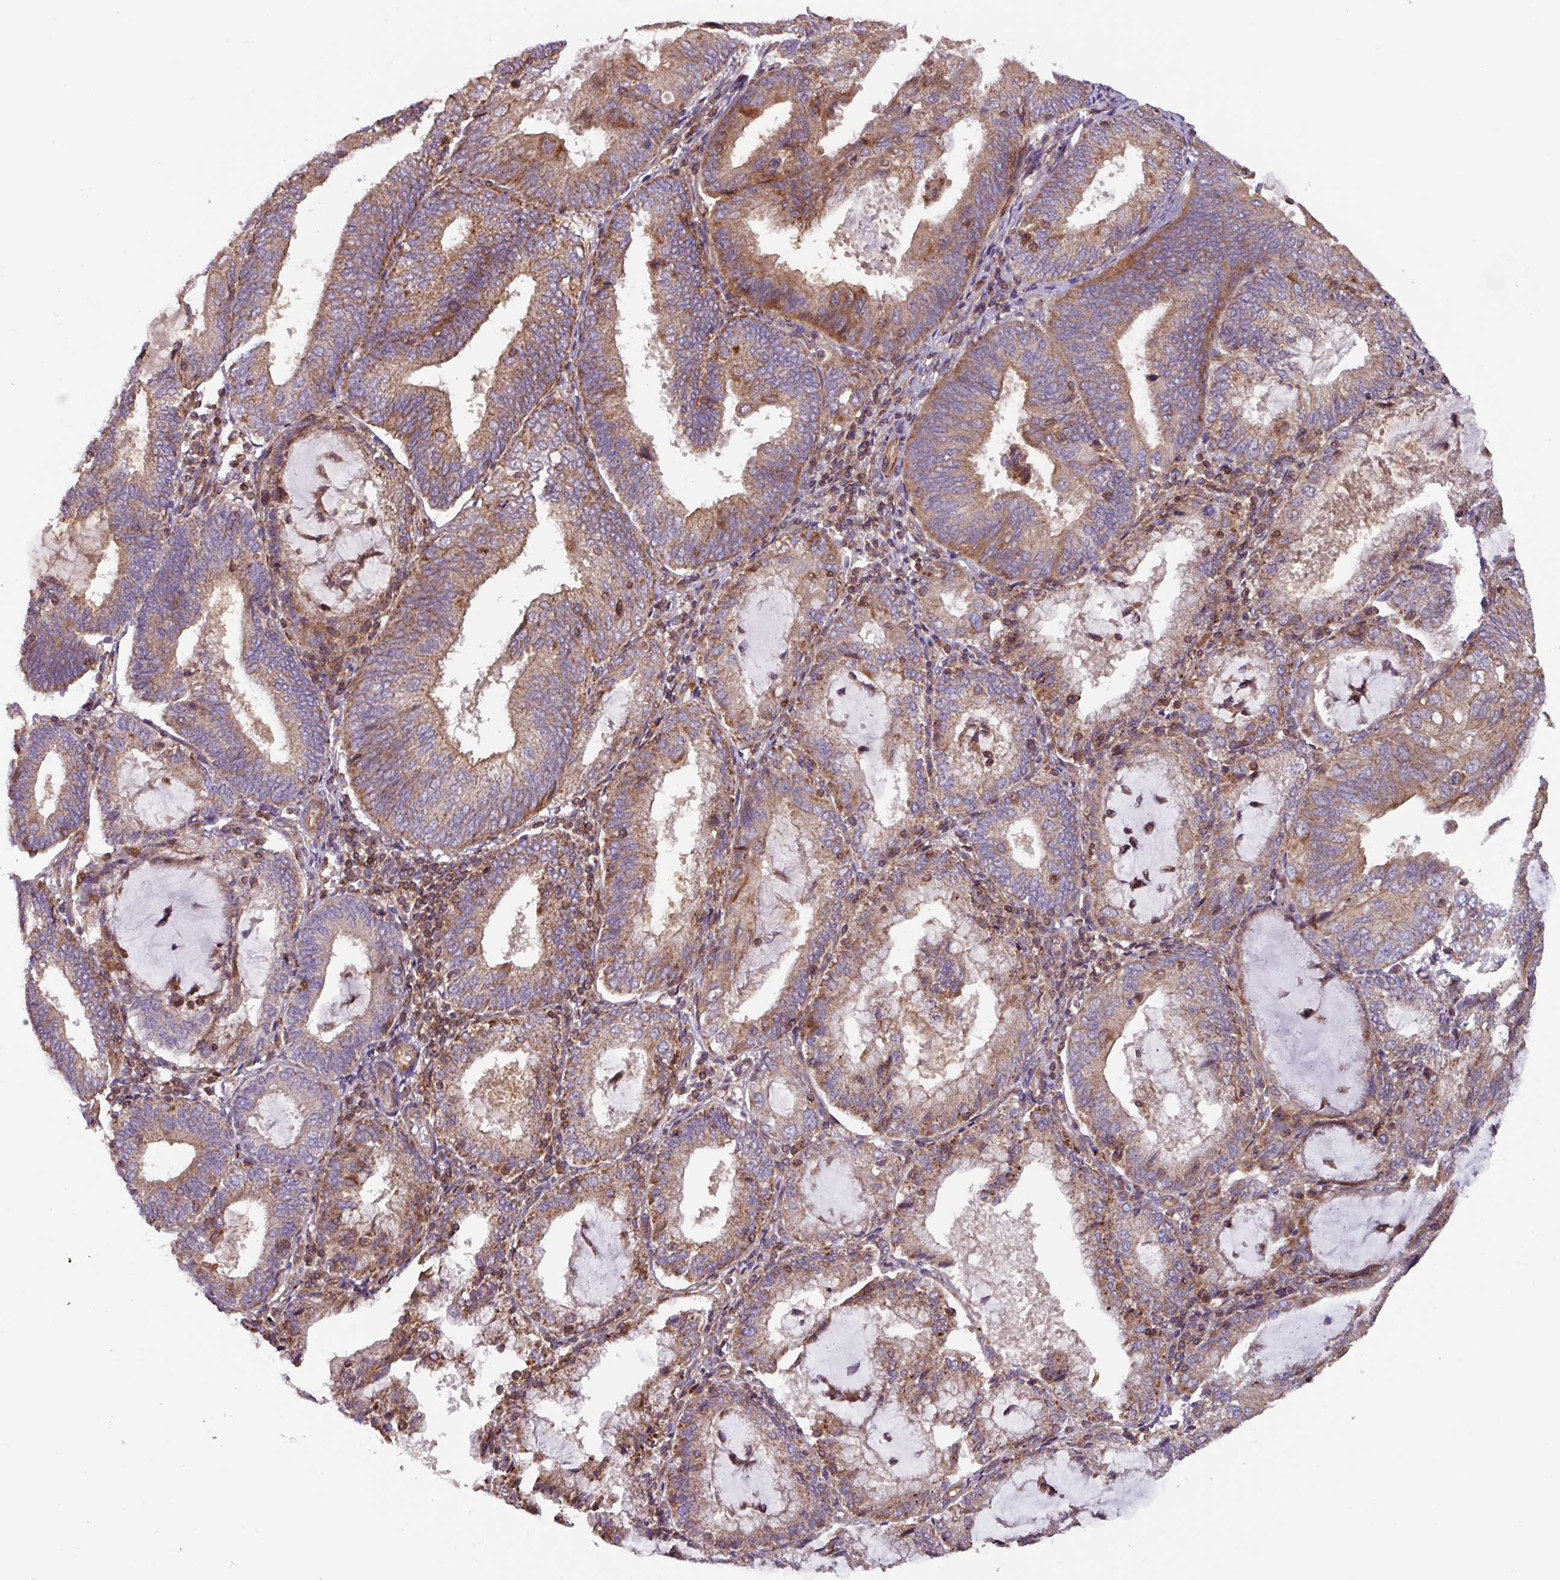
{"staining": {"intensity": "moderate", "quantity": ">75%", "location": "cytoplasmic/membranous"}, "tissue": "endometrial cancer", "cell_type": "Tumor cells", "image_type": "cancer", "snomed": [{"axis": "morphology", "description": "Adenocarcinoma, NOS"}, {"axis": "topography", "description": "Endometrium"}], "caption": "High-magnification brightfield microscopy of adenocarcinoma (endometrial) stained with DAB (brown) and counterstained with hematoxylin (blue). tumor cells exhibit moderate cytoplasmic/membranous positivity is present in about>75% of cells.", "gene": "PLEKHD1", "patient": {"sex": "female", "age": 81}}